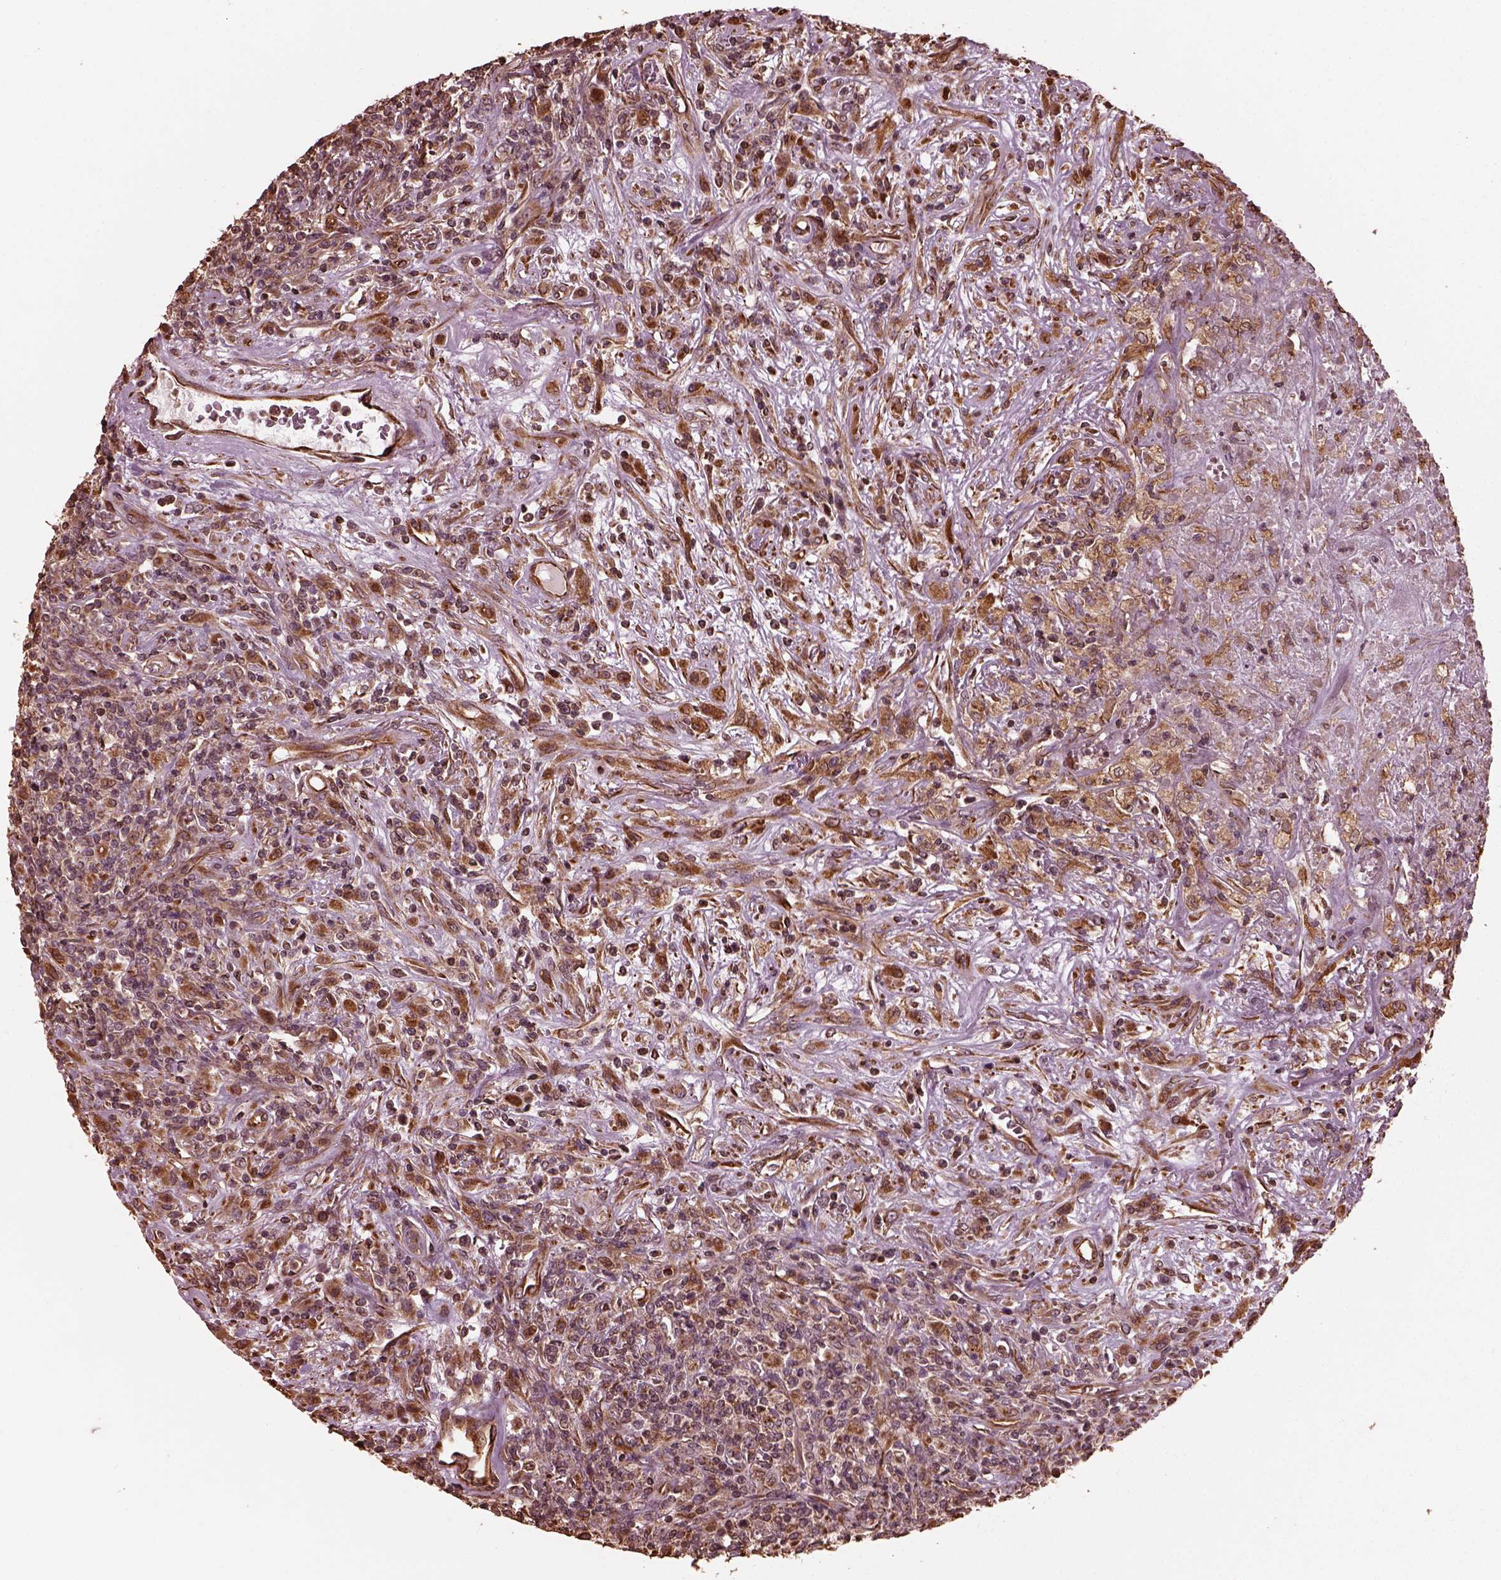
{"staining": {"intensity": "moderate", "quantity": ">75%", "location": "cytoplasmic/membranous"}, "tissue": "lymphoma", "cell_type": "Tumor cells", "image_type": "cancer", "snomed": [{"axis": "morphology", "description": "Malignant lymphoma, non-Hodgkin's type, High grade"}, {"axis": "topography", "description": "Lung"}], "caption": "DAB immunohistochemical staining of human lymphoma reveals moderate cytoplasmic/membranous protein positivity in approximately >75% of tumor cells. The staining is performed using DAB brown chromogen to label protein expression. The nuclei are counter-stained blue using hematoxylin.", "gene": "GTPBP1", "patient": {"sex": "male", "age": 79}}